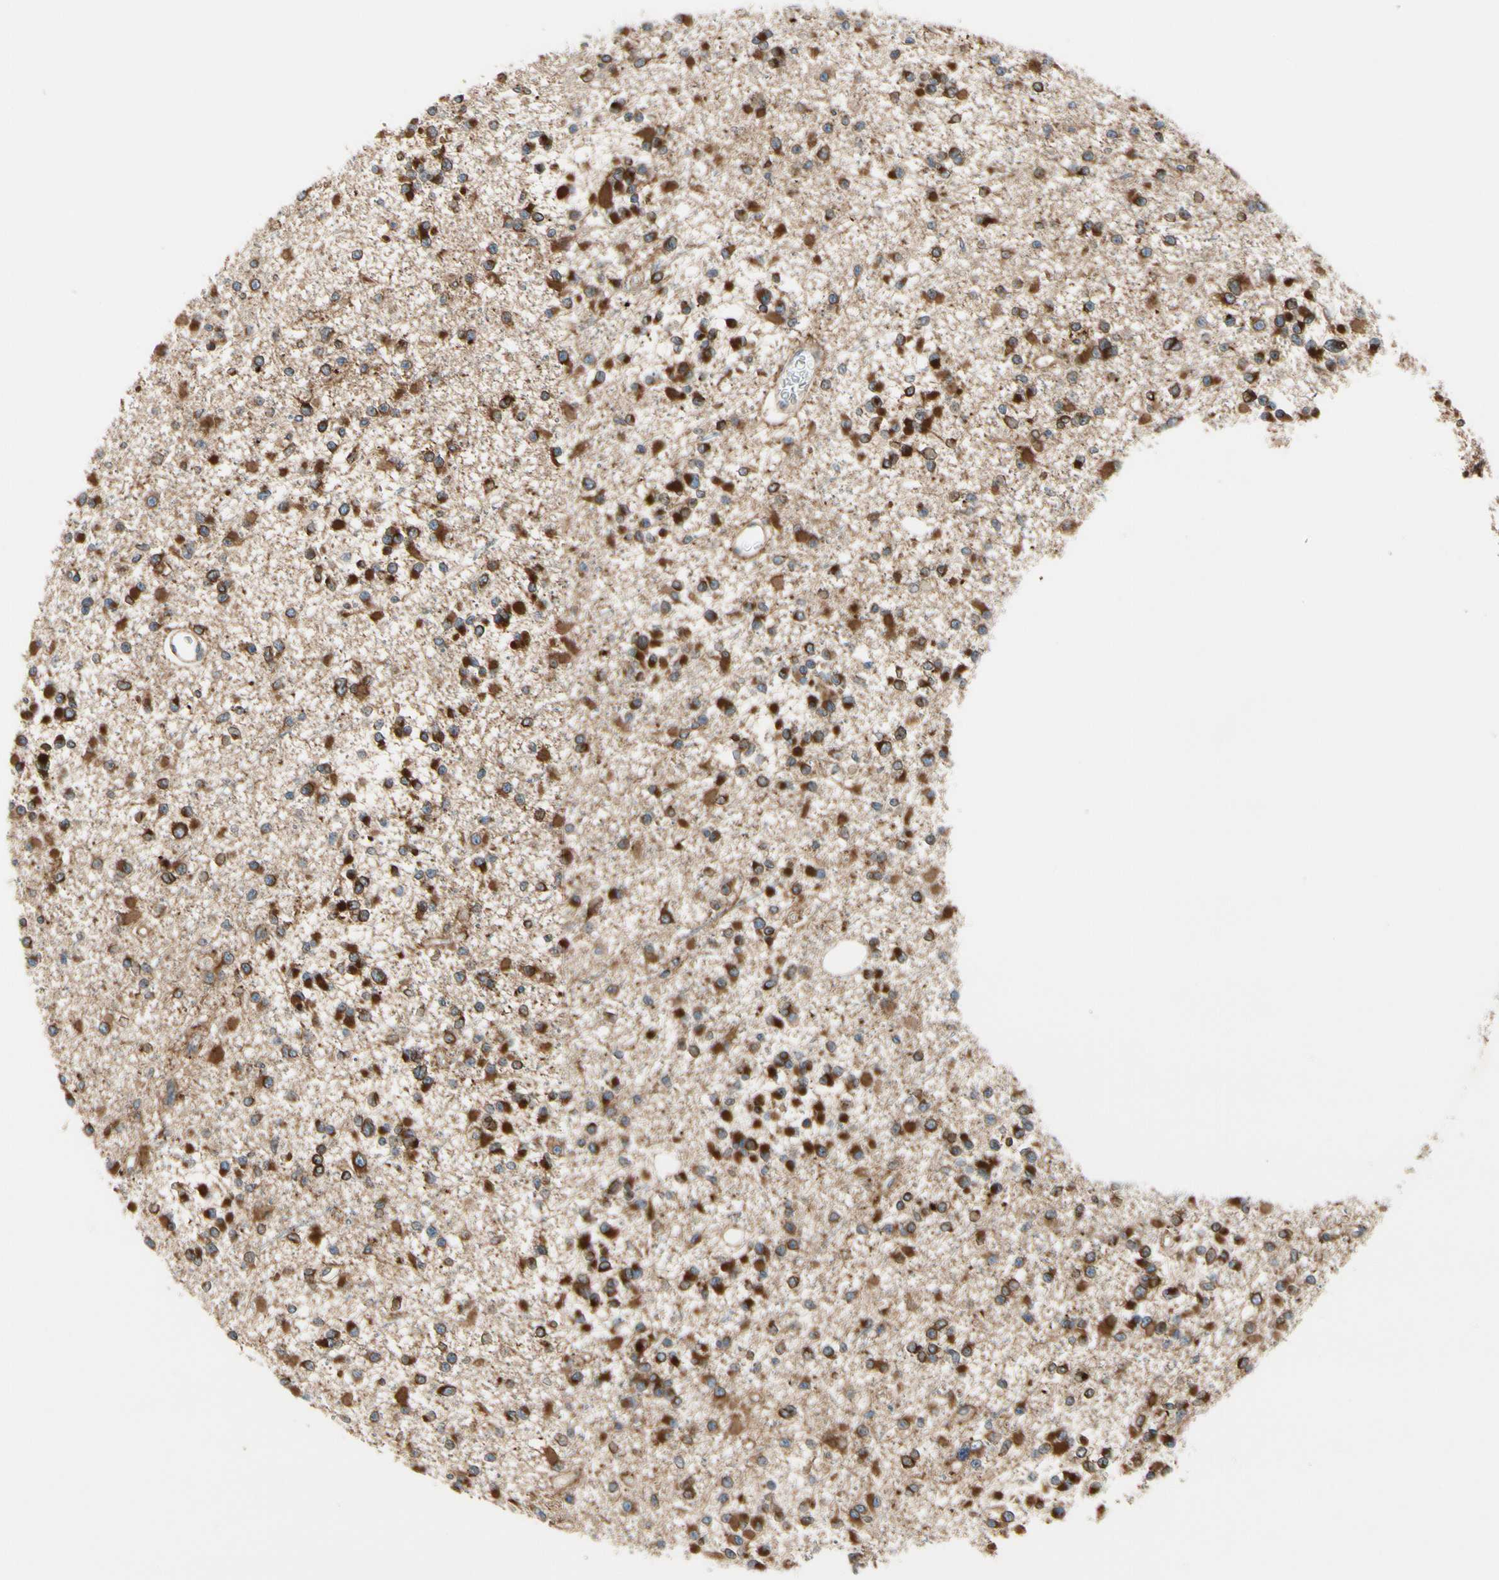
{"staining": {"intensity": "strong", "quantity": ">75%", "location": "cytoplasmic/membranous"}, "tissue": "glioma", "cell_type": "Tumor cells", "image_type": "cancer", "snomed": [{"axis": "morphology", "description": "Glioma, malignant, Low grade"}, {"axis": "topography", "description": "Brain"}], "caption": "Immunohistochemical staining of glioma shows strong cytoplasmic/membranous protein expression in about >75% of tumor cells.", "gene": "CLCC1", "patient": {"sex": "female", "age": 22}}